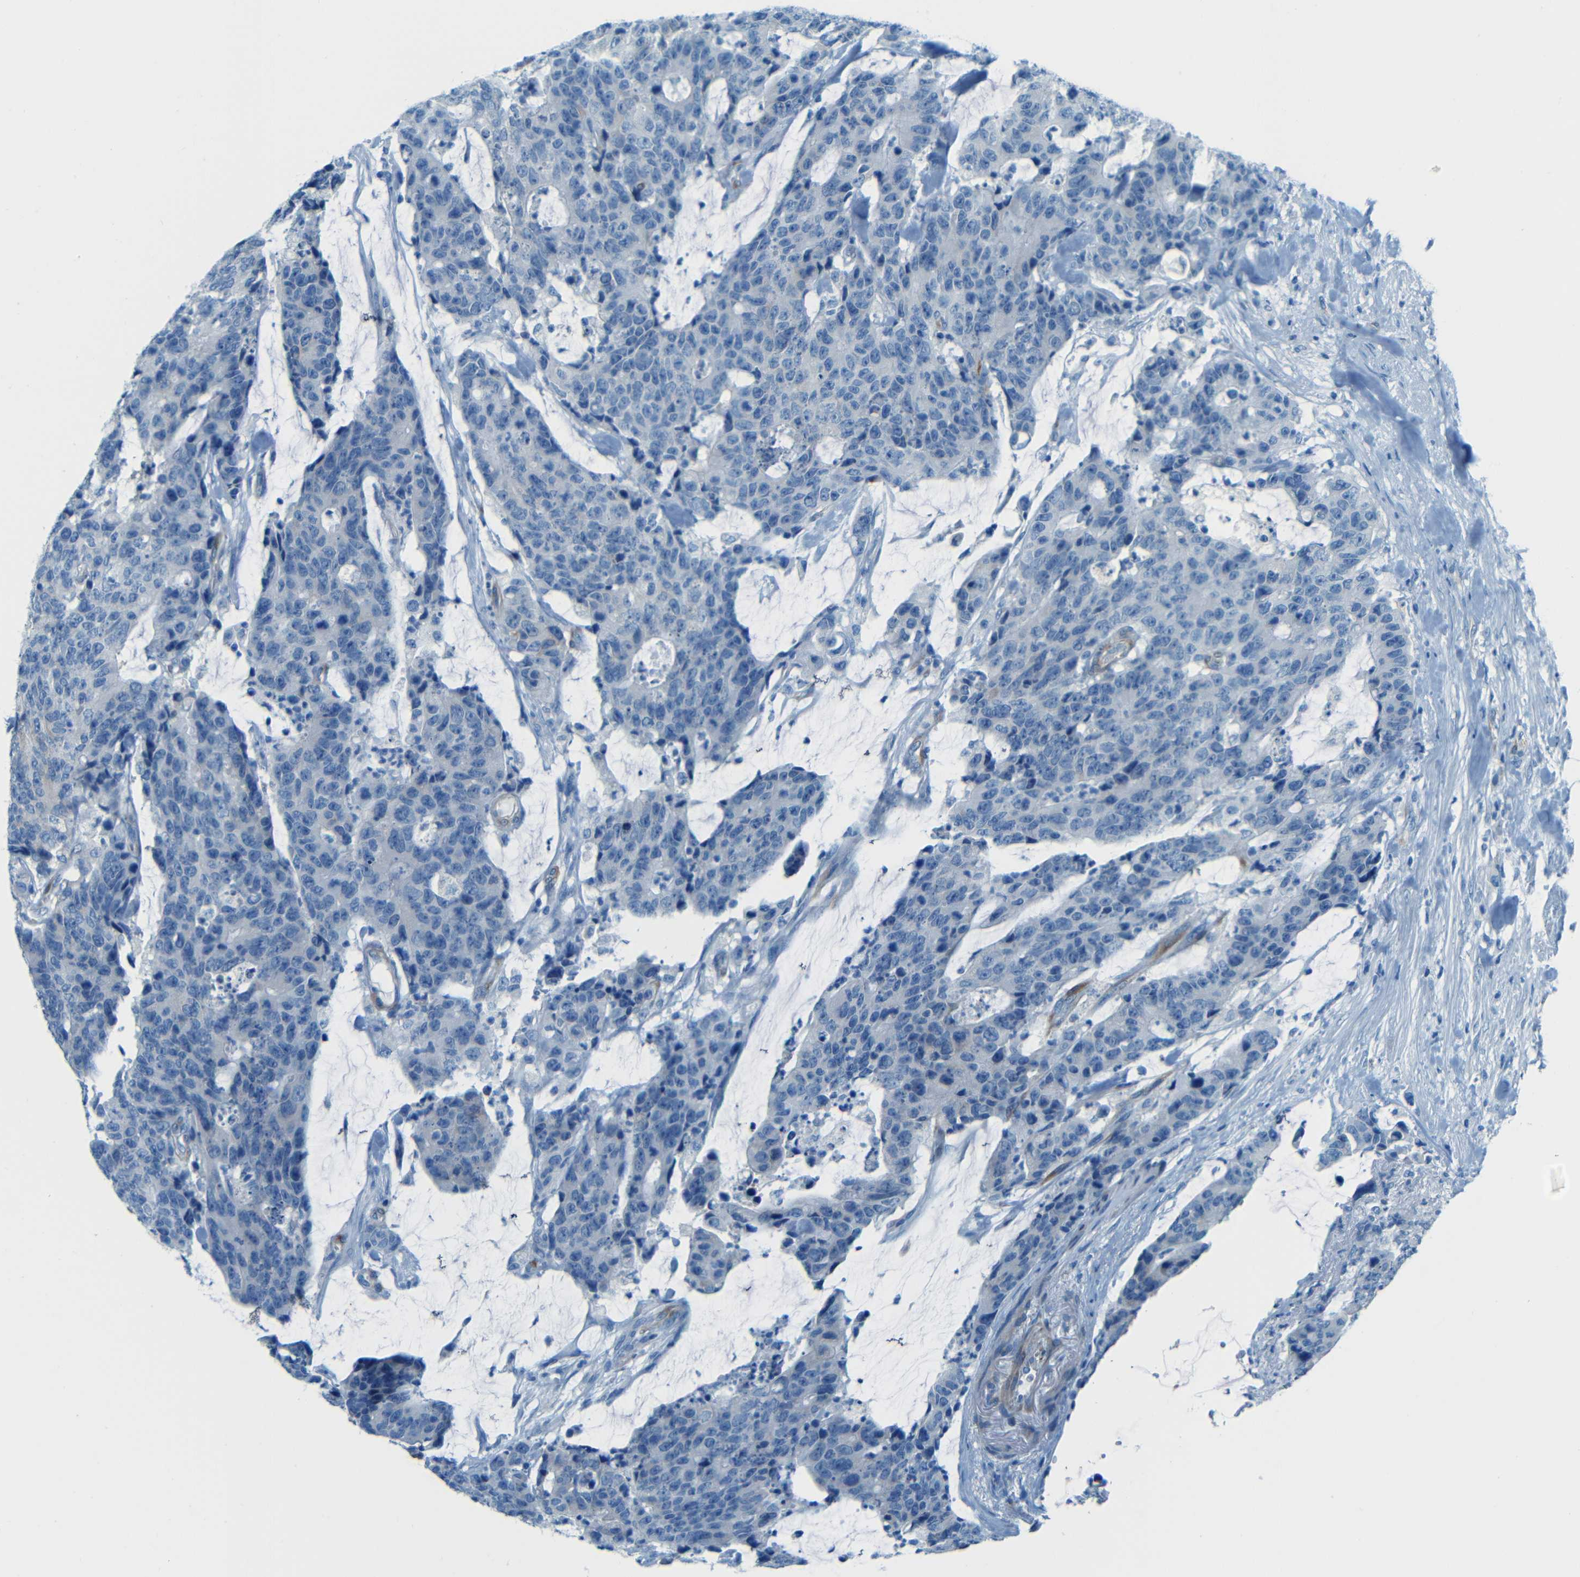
{"staining": {"intensity": "negative", "quantity": "none", "location": "none"}, "tissue": "colorectal cancer", "cell_type": "Tumor cells", "image_type": "cancer", "snomed": [{"axis": "morphology", "description": "Adenocarcinoma, NOS"}, {"axis": "topography", "description": "Colon"}], "caption": "Immunohistochemistry photomicrograph of colorectal cancer stained for a protein (brown), which demonstrates no staining in tumor cells.", "gene": "MAP2", "patient": {"sex": "female", "age": 86}}